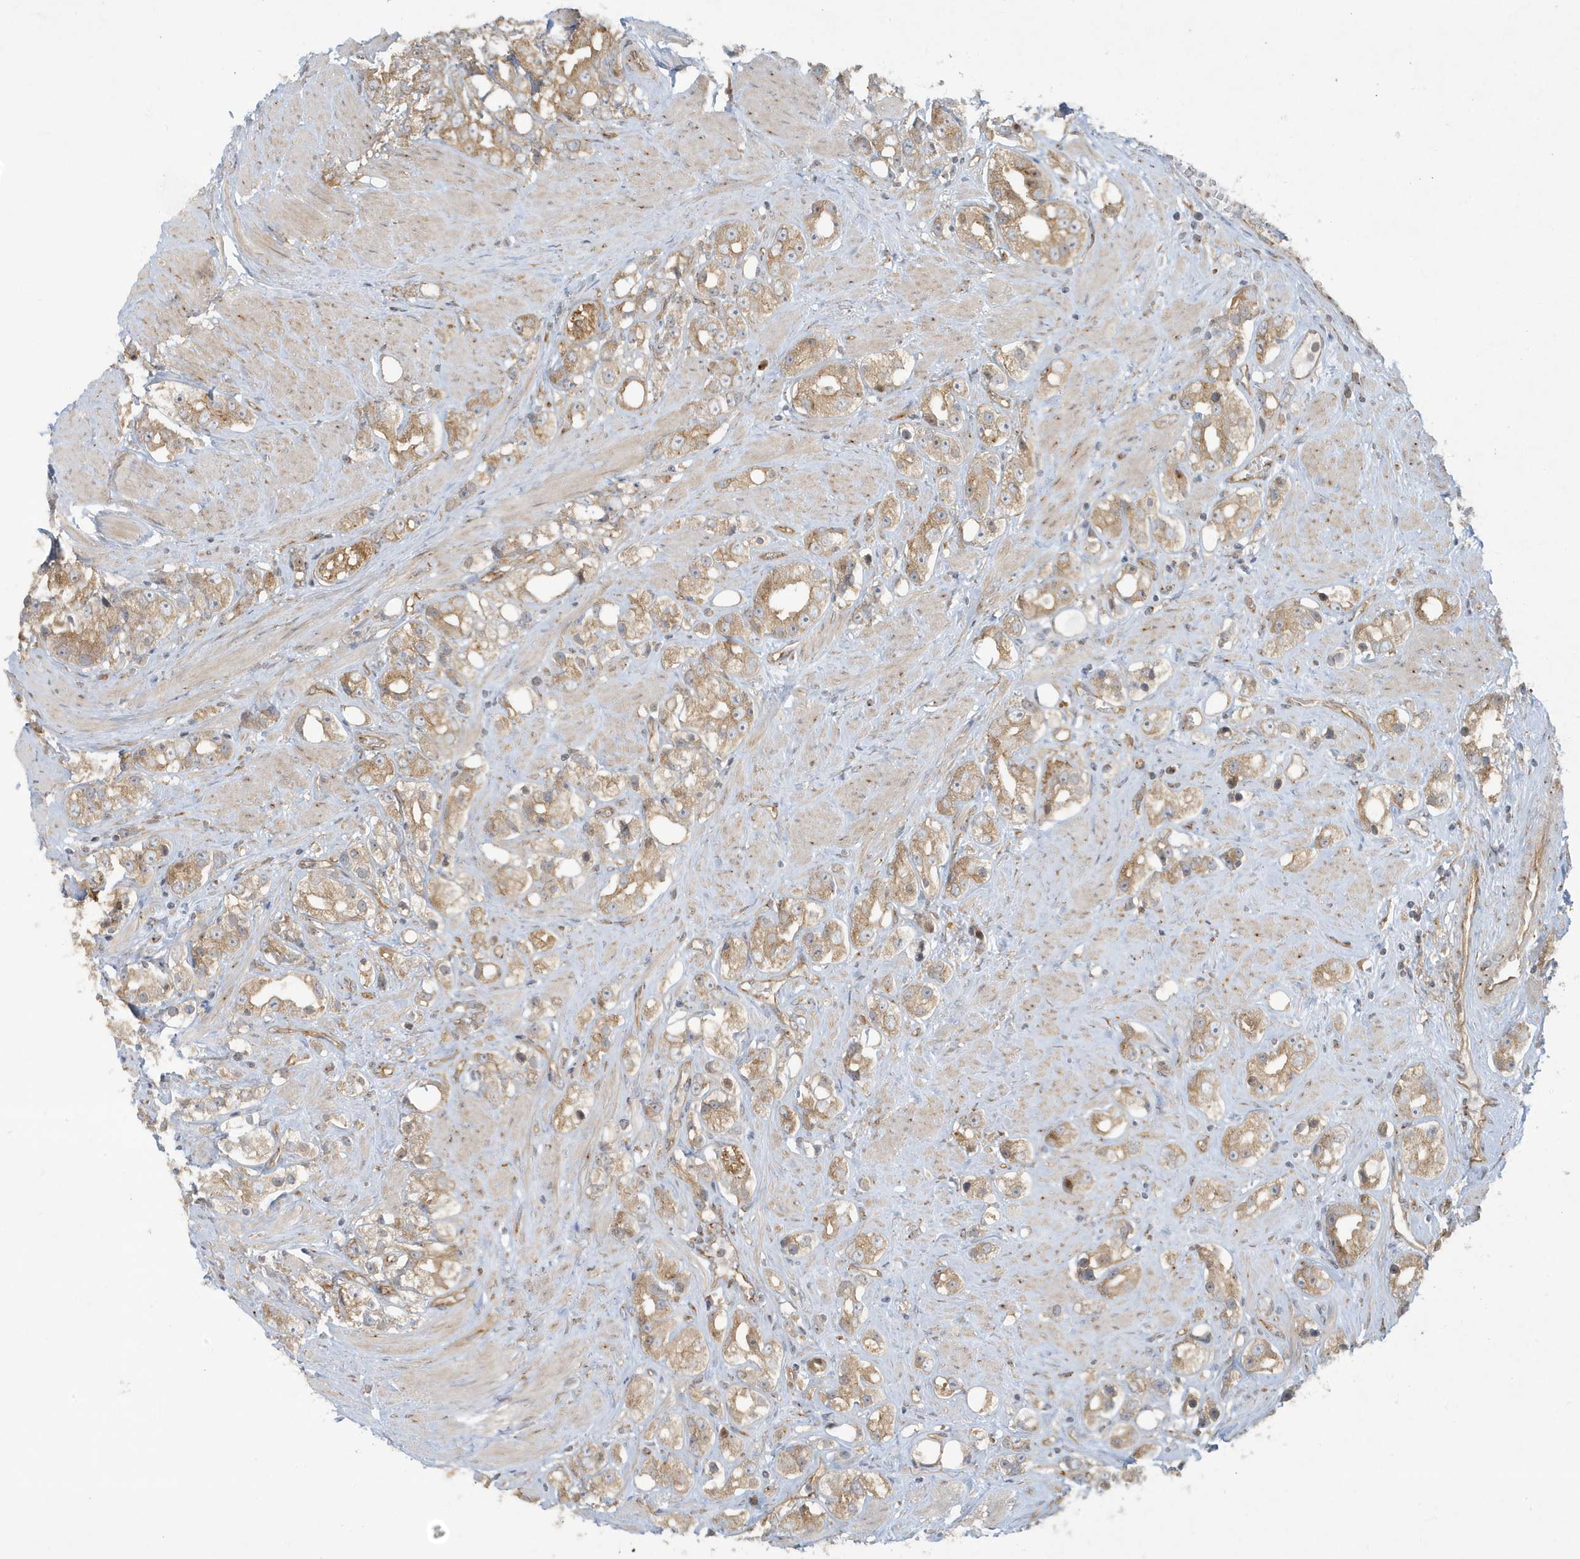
{"staining": {"intensity": "moderate", "quantity": ">75%", "location": "cytoplasmic/membranous"}, "tissue": "prostate cancer", "cell_type": "Tumor cells", "image_type": "cancer", "snomed": [{"axis": "morphology", "description": "Adenocarcinoma, NOS"}, {"axis": "topography", "description": "Prostate"}], "caption": "IHC photomicrograph of human prostate adenocarcinoma stained for a protein (brown), which reveals medium levels of moderate cytoplasmic/membranous expression in about >75% of tumor cells.", "gene": "ATP23", "patient": {"sex": "male", "age": 79}}